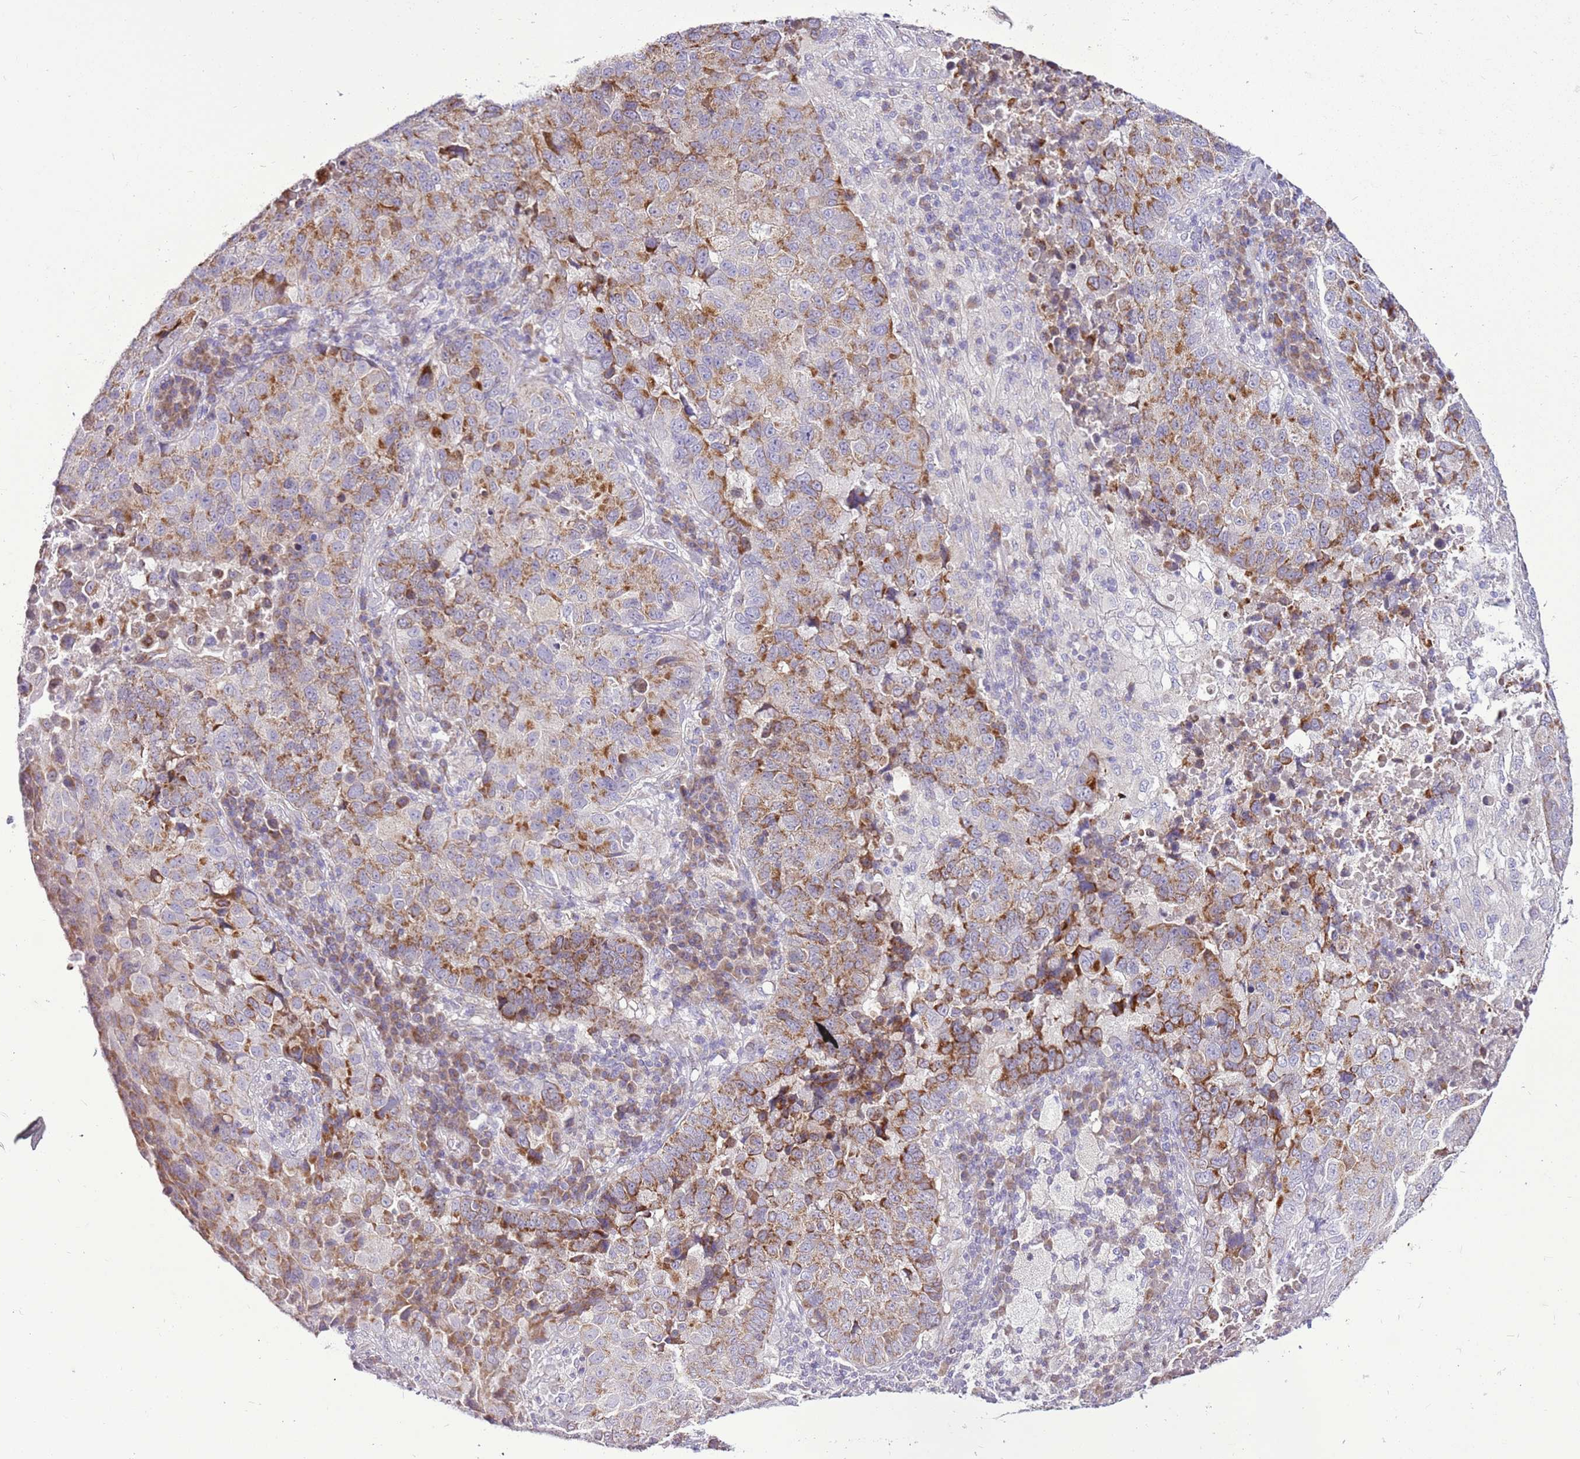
{"staining": {"intensity": "moderate", "quantity": ">75%", "location": "cytoplasmic/membranous"}, "tissue": "lung cancer", "cell_type": "Tumor cells", "image_type": "cancer", "snomed": [{"axis": "morphology", "description": "Squamous cell carcinoma, NOS"}, {"axis": "topography", "description": "Lung"}], "caption": "Lung squamous cell carcinoma tissue demonstrates moderate cytoplasmic/membranous positivity in approximately >75% of tumor cells Ihc stains the protein in brown and the nuclei are stained blue.", "gene": "MRPL36", "patient": {"sex": "male", "age": 73}}